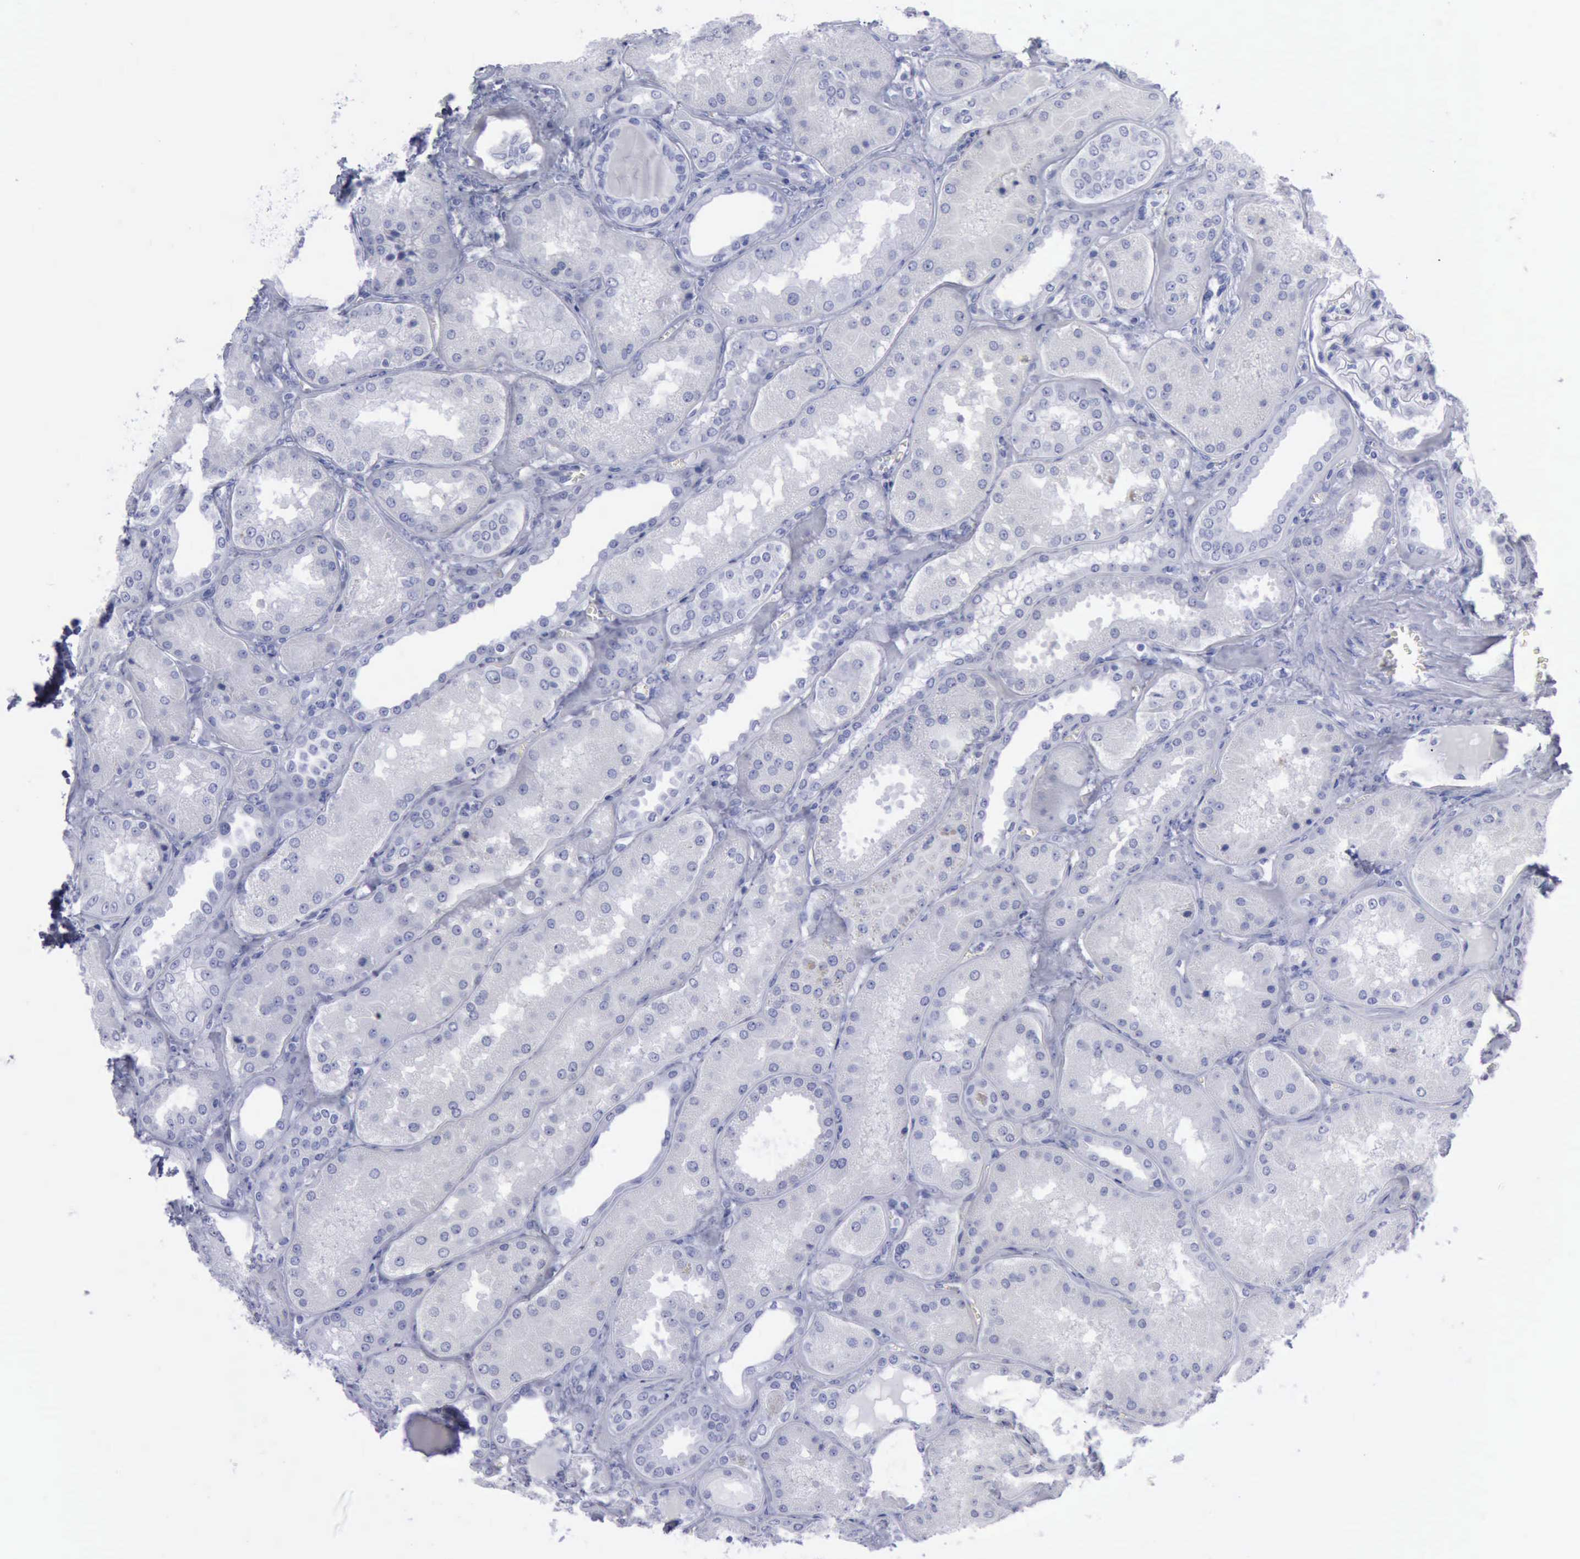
{"staining": {"intensity": "negative", "quantity": "none", "location": "none"}, "tissue": "kidney", "cell_type": "Cells in glomeruli", "image_type": "normal", "snomed": [{"axis": "morphology", "description": "Normal tissue, NOS"}, {"axis": "topography", "description": "Kidney"}], "caption": "Immunohistochemistry micrograph of normal kidney stained for a protein (brown), which displays no expression in cells in glomeruli.", "gene": "KRT13", "patient": {"sex": "female", "age": 56}}